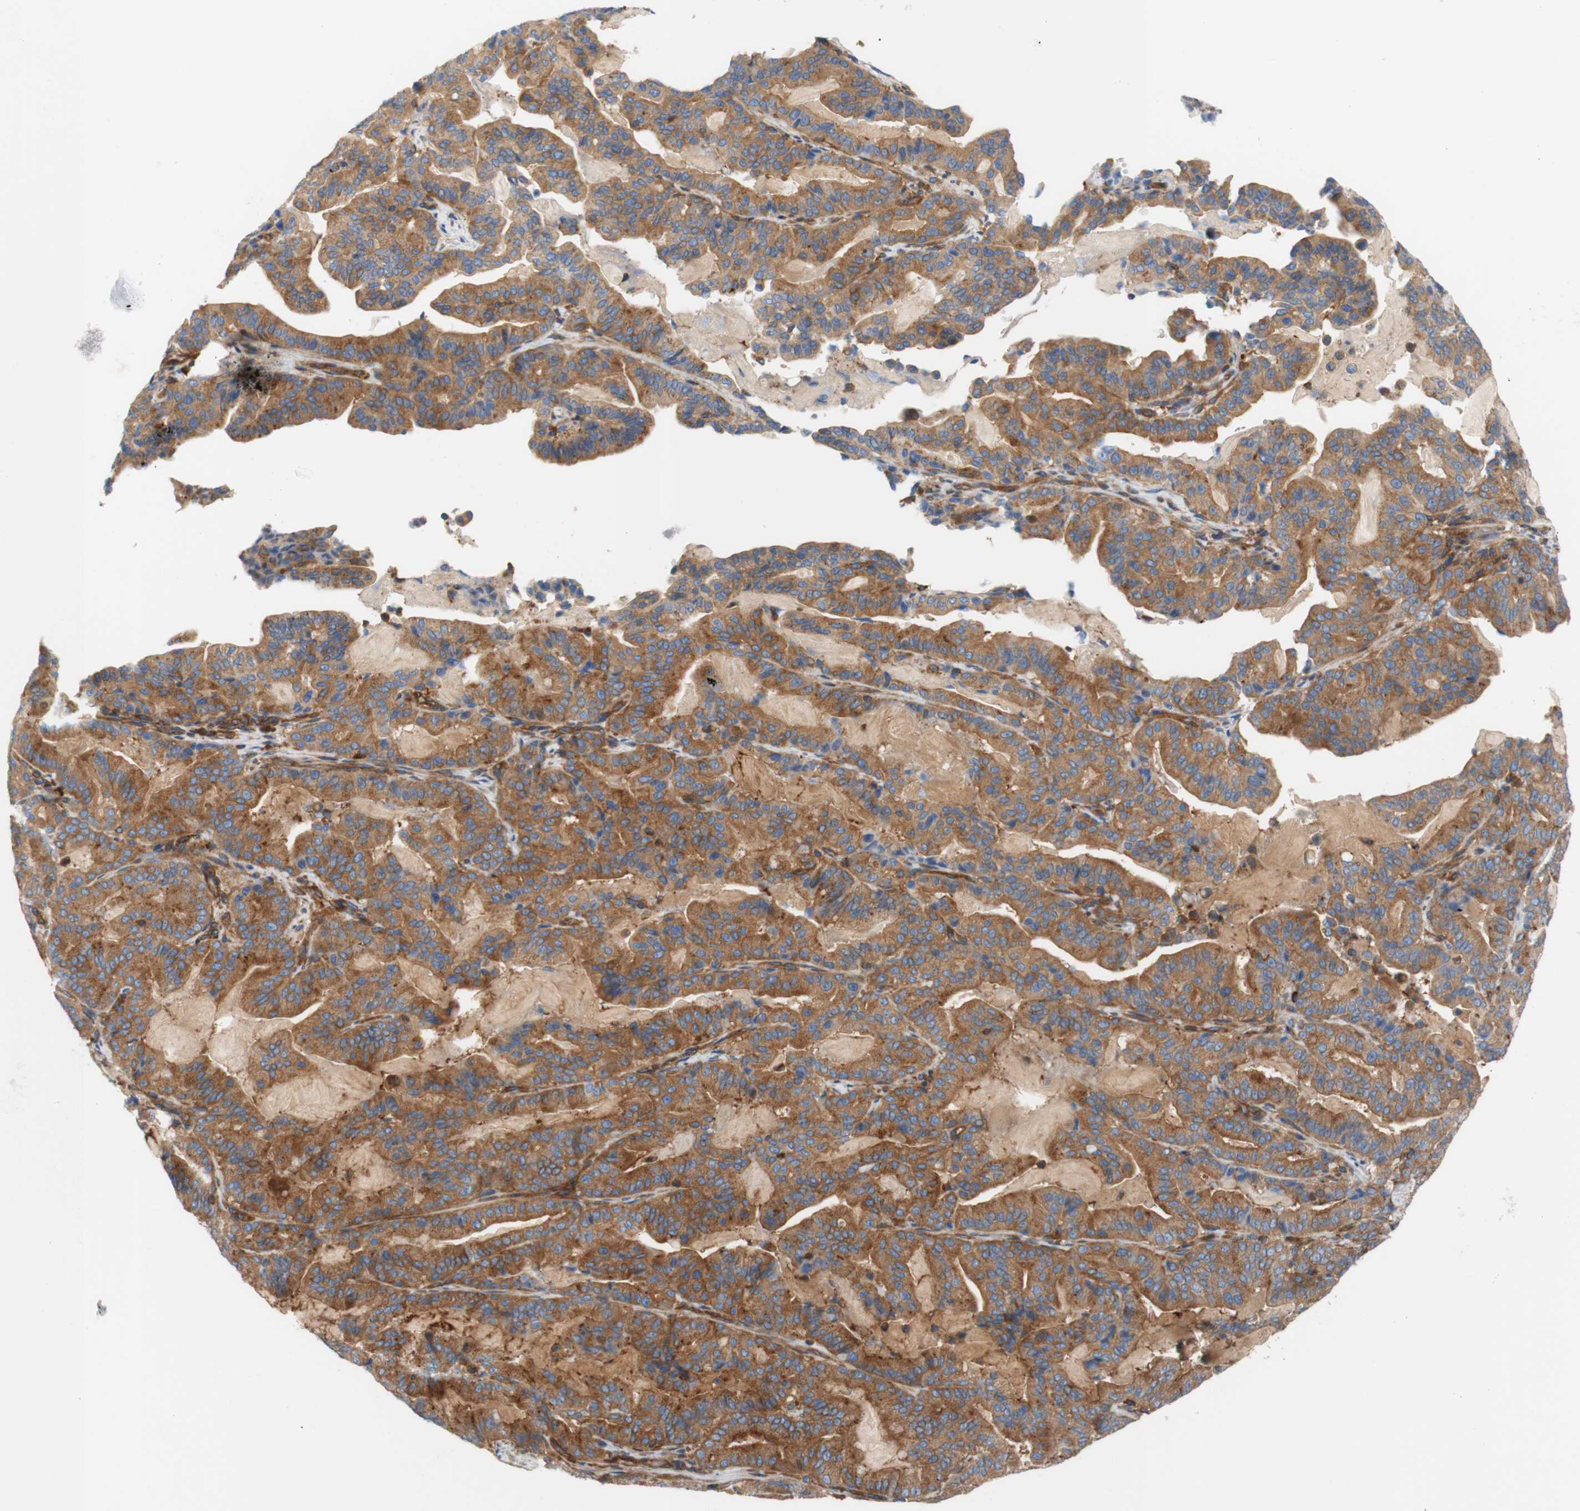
{"staining": {"intensity": "moderate", "quantity": ">75%", "location": "cytoplasmic/membranous"}, "tissue": "pancreatic cancer", "cell_type": "Tumor cells", "image_type": "cancer", "snomed": [{"axis": "morphology", "description": "Adenocarcinoma, NOS"}, {"axis": "topography", "description": "Pancreas"}], "caption": "IHC (DAB (3,3'-diaminobenzidine)) staining of pancreatic adenocarcinoma exhibits moderate cytoplasmic/membranous protein staining in approximately >75% of tumor cells.", "gene": "STOM", "patient": {"sex": "male", "age": 63}}